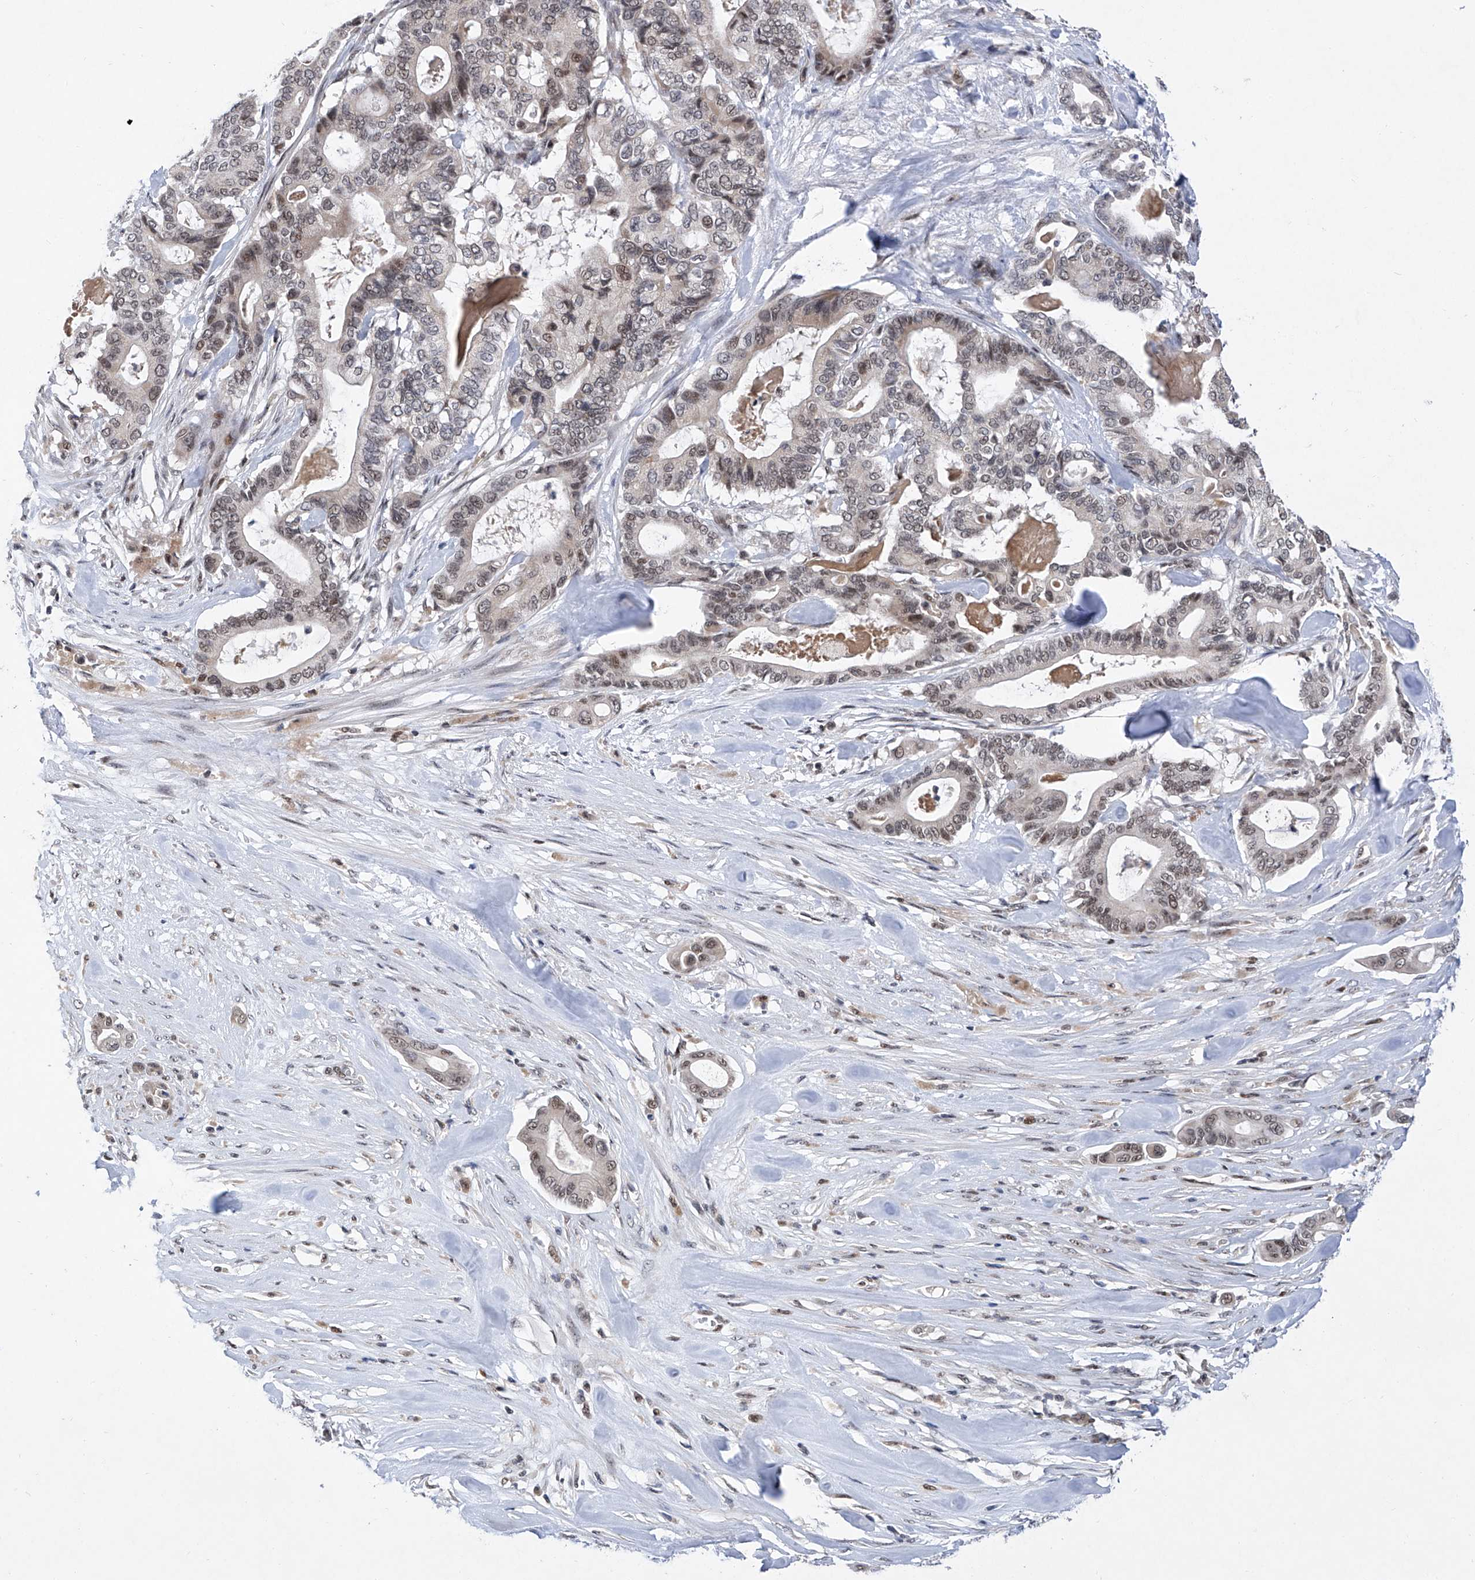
{"staining": {"intensity": "weak", "quantity": "25%-75%", "location": "nuclear"}, "tissue": "pancreatic cancer", "cell_type": "Tumor cells", "image_type": "cancer", "snomed": [{"axis": "morphology", "description": "Adenocarcinoma, NOS"}, {"axis": "topography", "description": "Pancreas"}], "caption": "A brown stain highlights weak nuclear positivity of a protein in human pancreatic cancer (adenocarcinoma) tumor cells.", "gene": "RAD54L", "patient": {"sex": "male", "age": 63}}